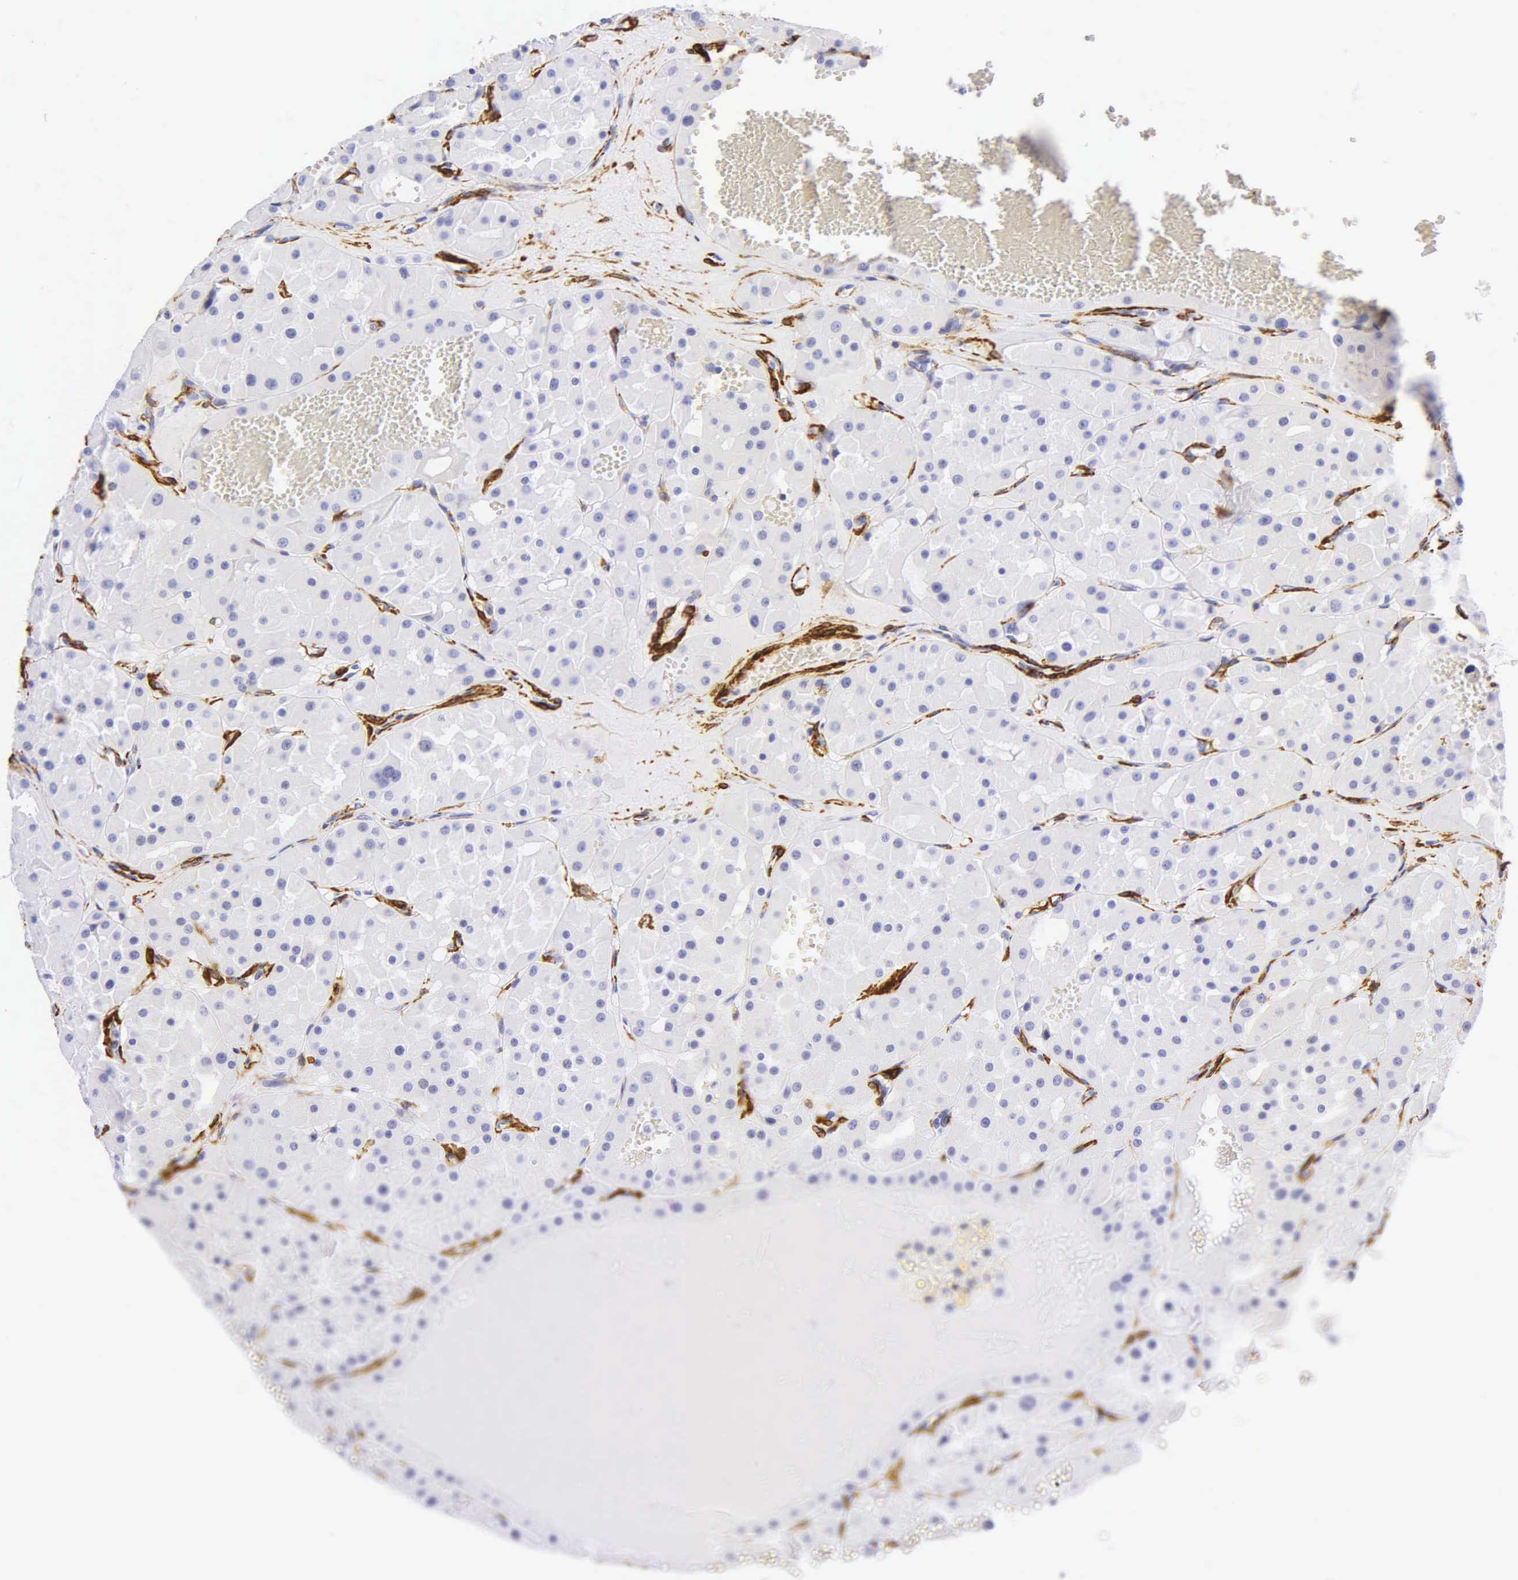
{"staining": {"intensity": "negative", "quantity": "none", "location": "none"}, "tissue": "renal cancer", "cell_type": "Tumor cells", "image_type": "cancer", "snomed": [{"axis": "morphology", "description": "Adenocarcinoma, uncertain malignant potential"}, {"axis": "topography", "description": "Kidney"}], "caption": "Immunohistochemical staining of human renal cancer (adenocarcinoma,  uncertain malignant potential) exhibits no significant expression in tumor cells.", "gene": "ACTA2", "patient": {"sex": "male", "age": 63}}